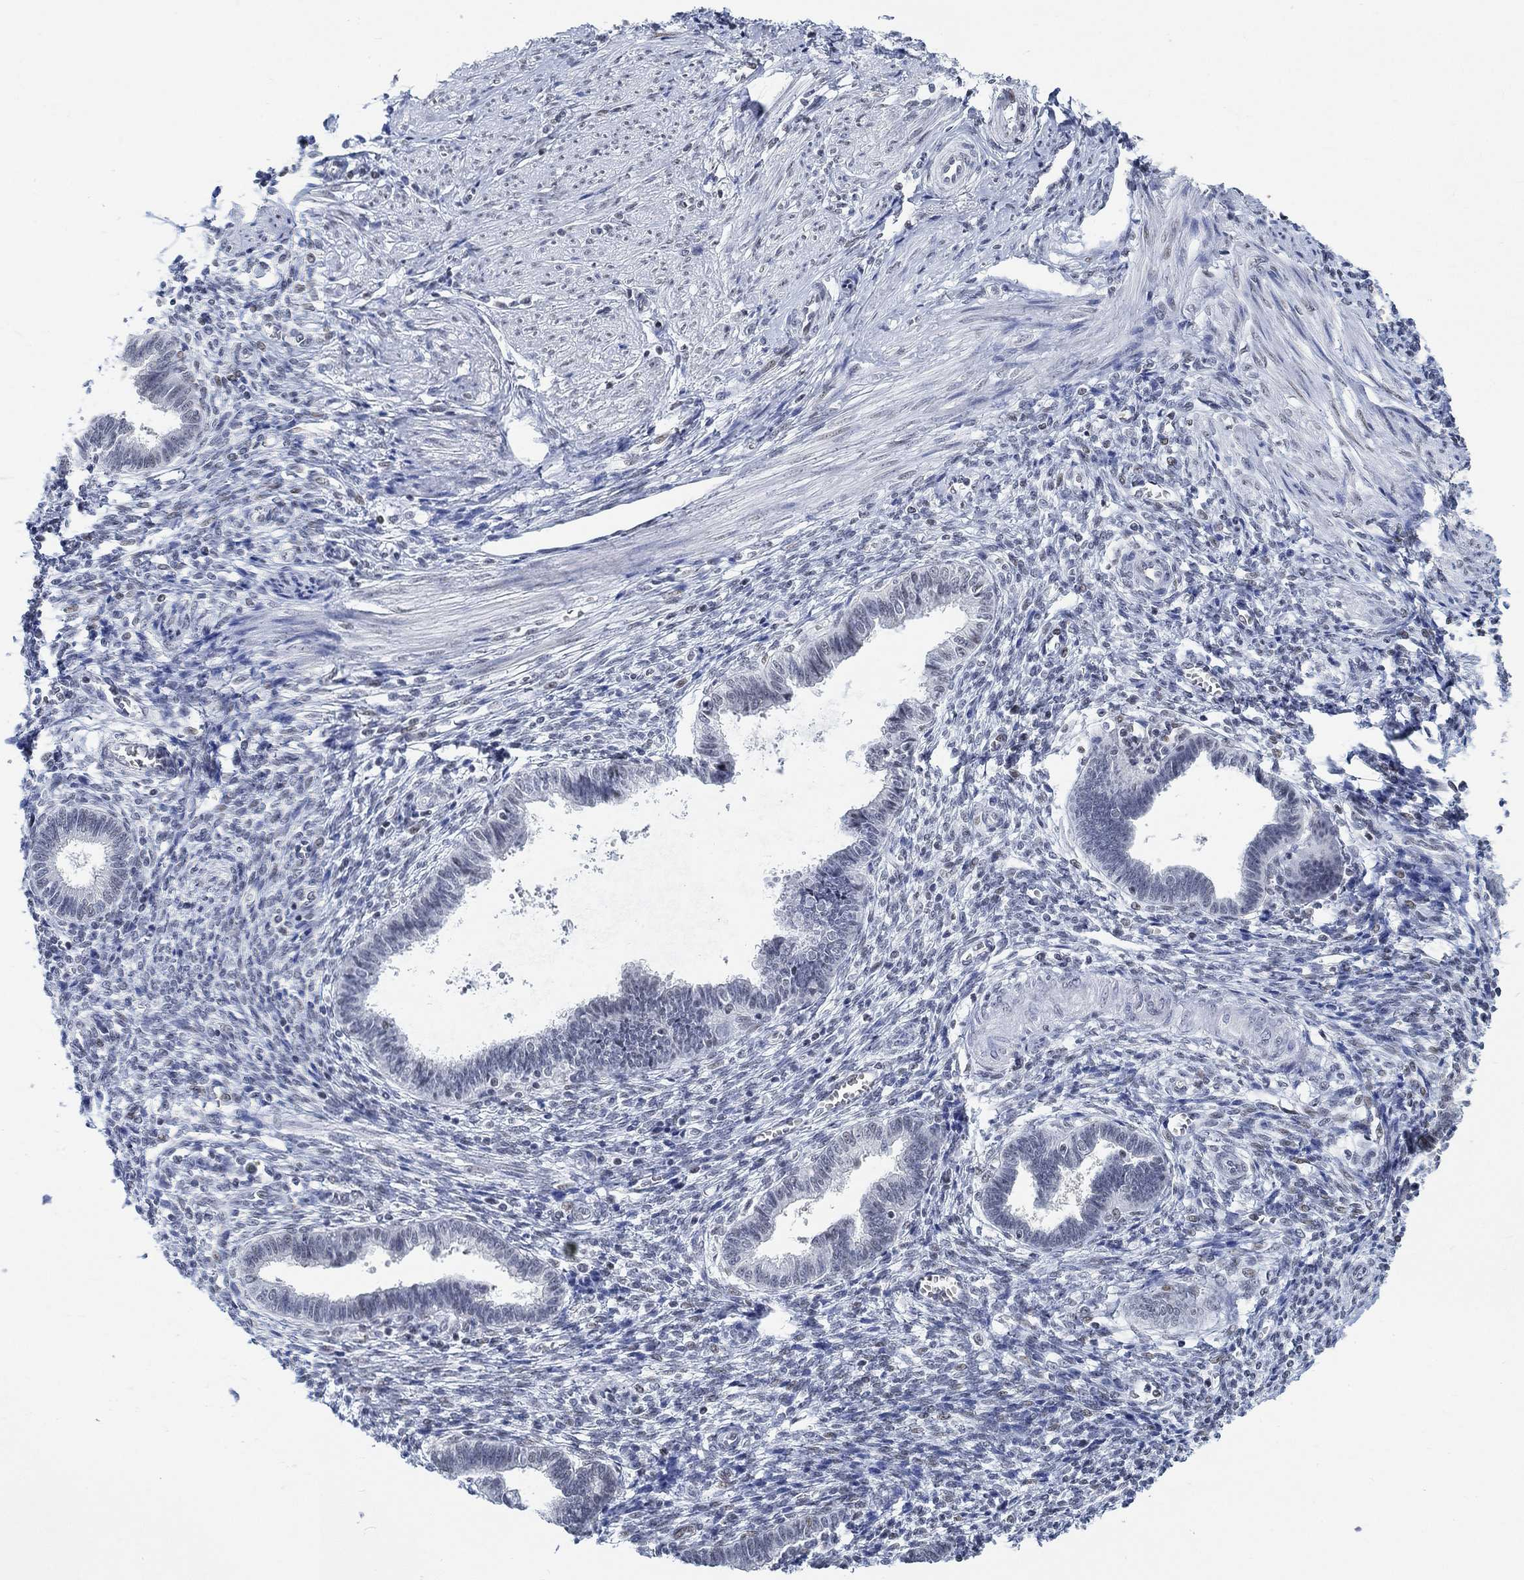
{"staining": {"intensity": "negative", "quantity": "none", "location": "none"}, "tissue": "endometrium", "cell_type": "Cells in endometrial stroma", "image_type": "normal", "snomed": [{"axis": "morphology", "description": "Normal tissue, NOS"}, {"axis": "topography", "description": "Cervix"}, {"axis": "topography", "description": "Endometrium"}], "caption": "IHC image of unremarkable human endometrium stained for a protein (brown), which exhibits no expression in cells in endometrial stroma. (DAB (3,3'-diaminobenzidine) immunohistochemistry, high magnification).", "gene": "KCNH8", "patient": {"sex": "female", "age": 37}}